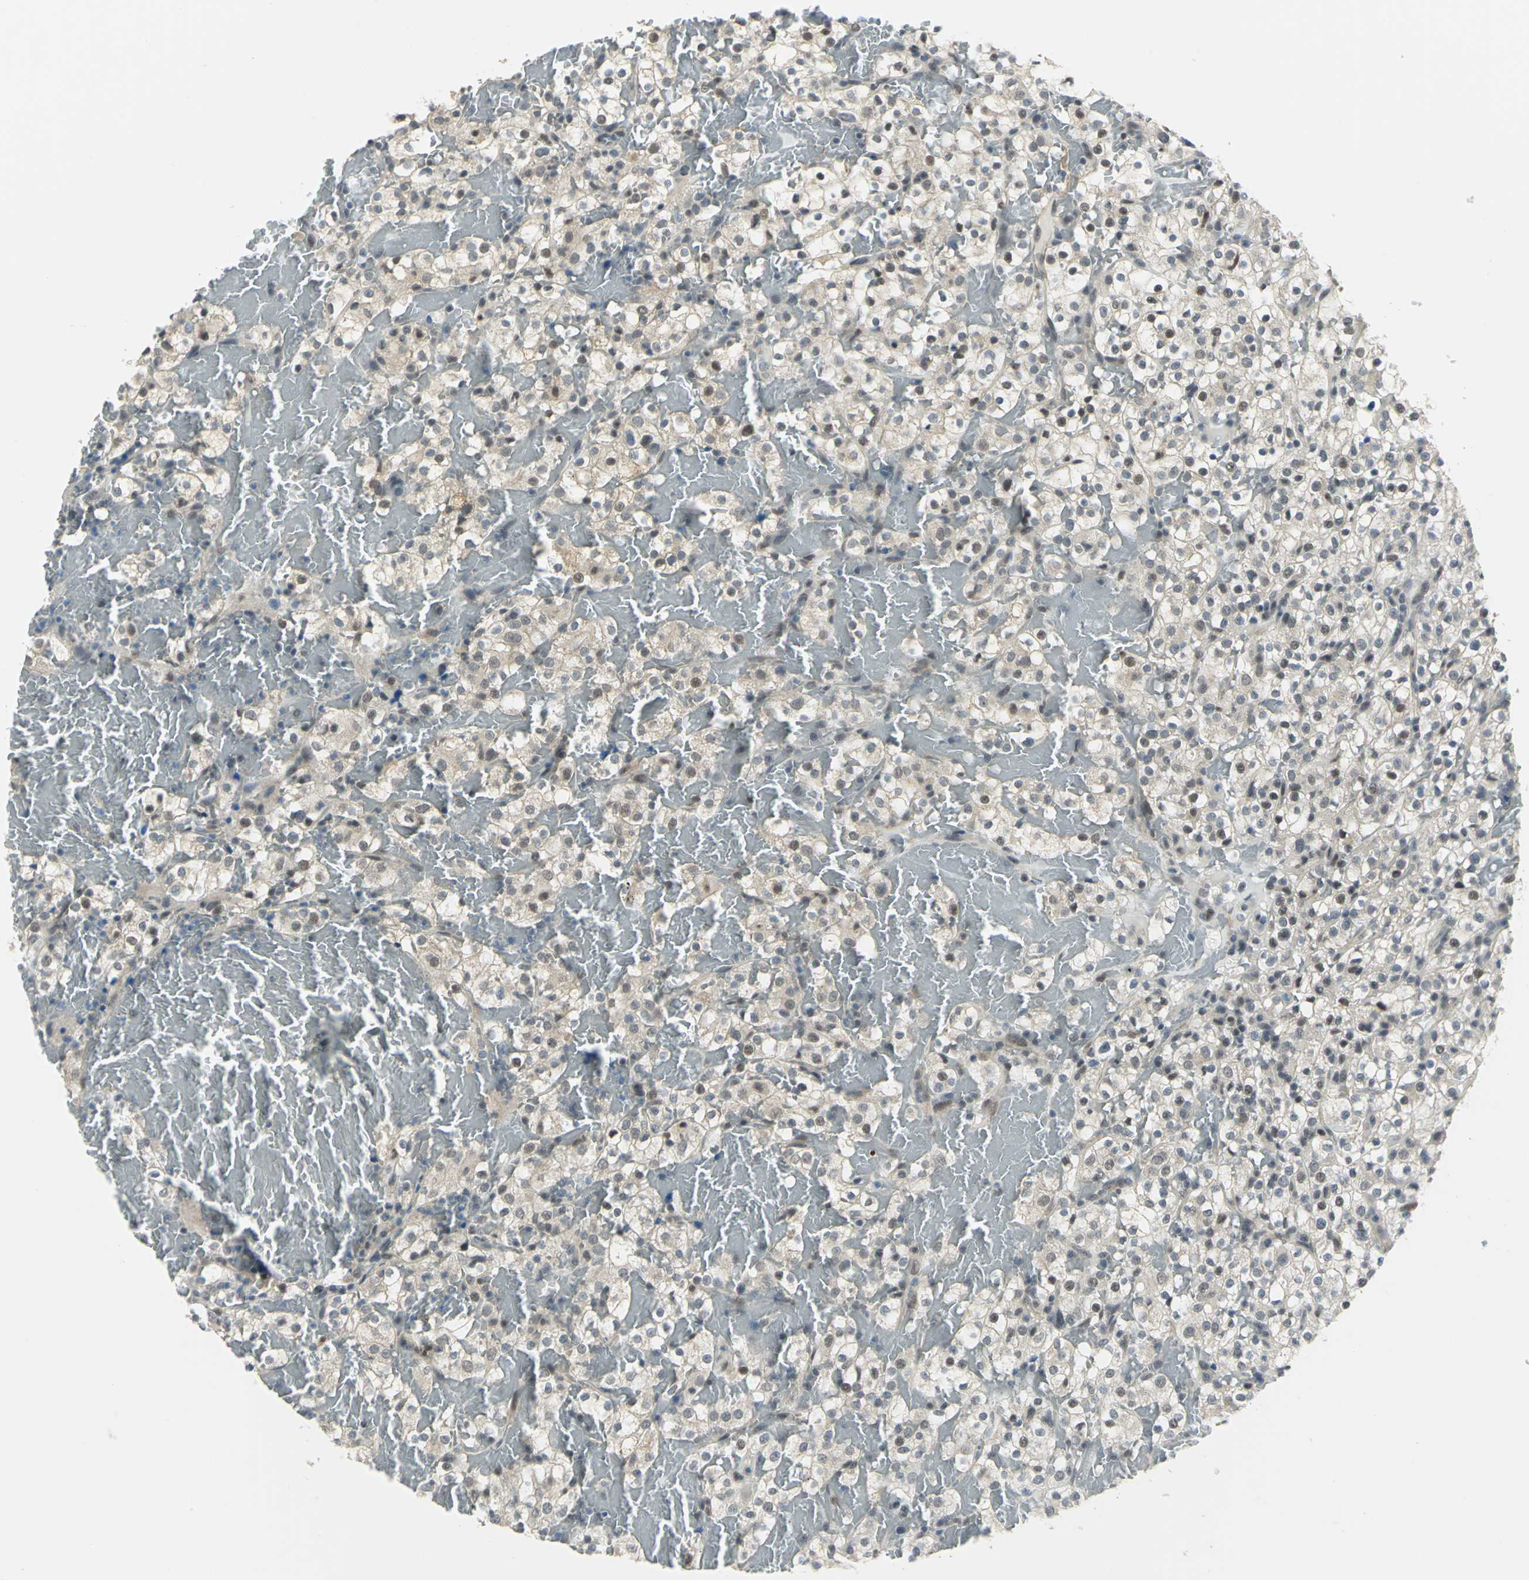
{"staining": {"intensity": "weak", "quantity": "25%-75%", "location": "cytoplasmic/membranous,nuclear"}, "tissue": "renal cancer", "cell_type": "Tumor cells", "image_type": "cancer", "snomed": [{"axis": "morphology", "description": "Normal tissue, NOS"}, {"axis": "morphology", "description": "Adenocarcinoma, NOS"}, {"axis": "topography", "description": "Kidney"}], "caption": "The photomicrograph displays immunohistochemical staining of adenocarcinoma (renal). There is weak cytoplasmic/membranous and nuclear staining is seen in about 25%-75% of tumor cells.", "gene": "MTA1", "patient": {"sex": "female", "age": 72}}